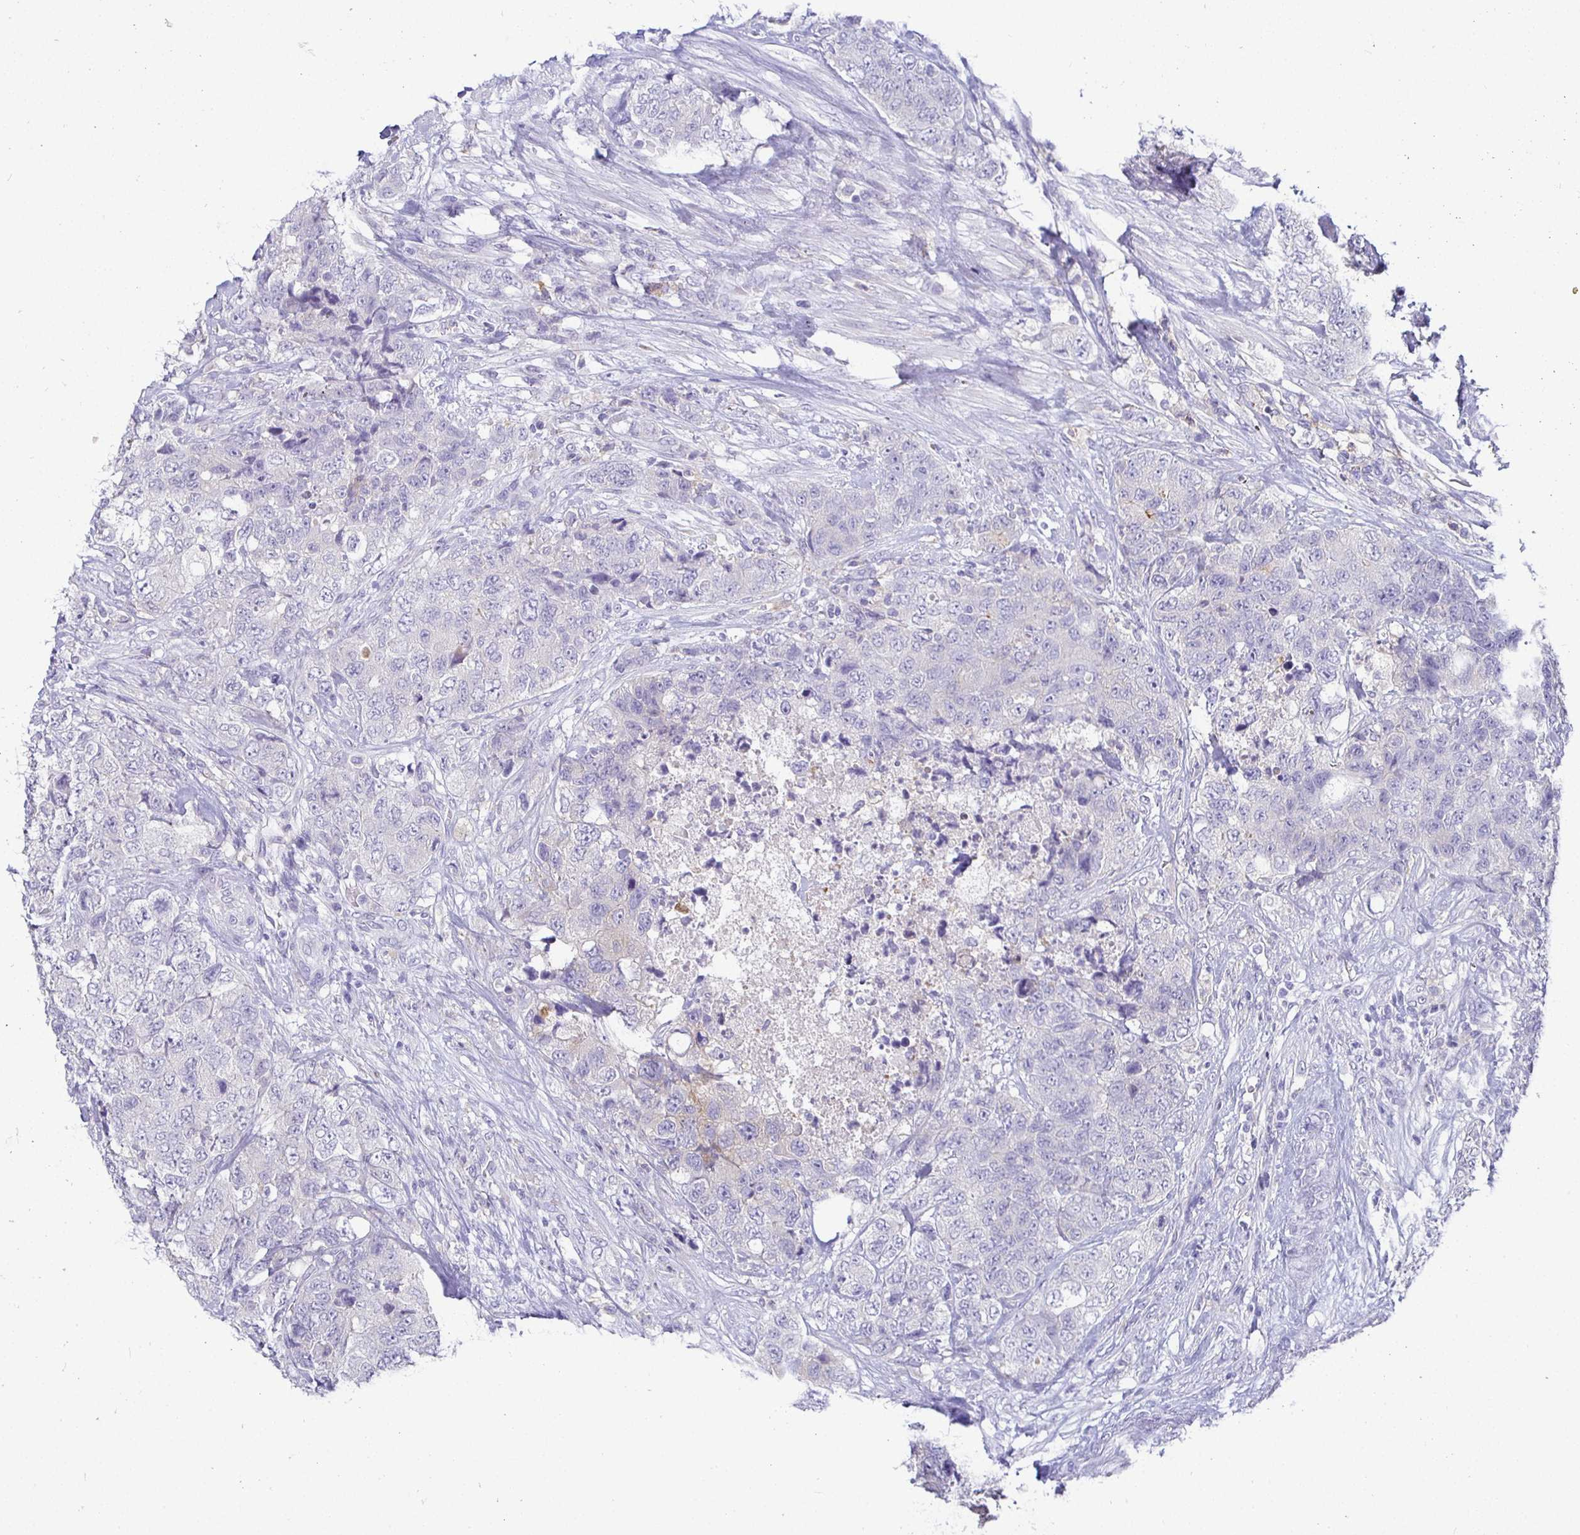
{"staining": {"intensity": "negative", "quantity": "none", "location": "none"}, "tissue": "urothelial cancer", "cell_type": "Tumor cells", "image_type": "cancer", "snomed": [{"axis": "morphology", "description": "Urothelial carcinoma, High grade"}, {"axis": "topography", "description": "Urinary bladder"}], "caption": "The histopathology image demonstrates no significant positivity in tumor cells of urothelial cancer.", "gene": "SIRPA", "patient": {"sex": "female", "age": 78}}